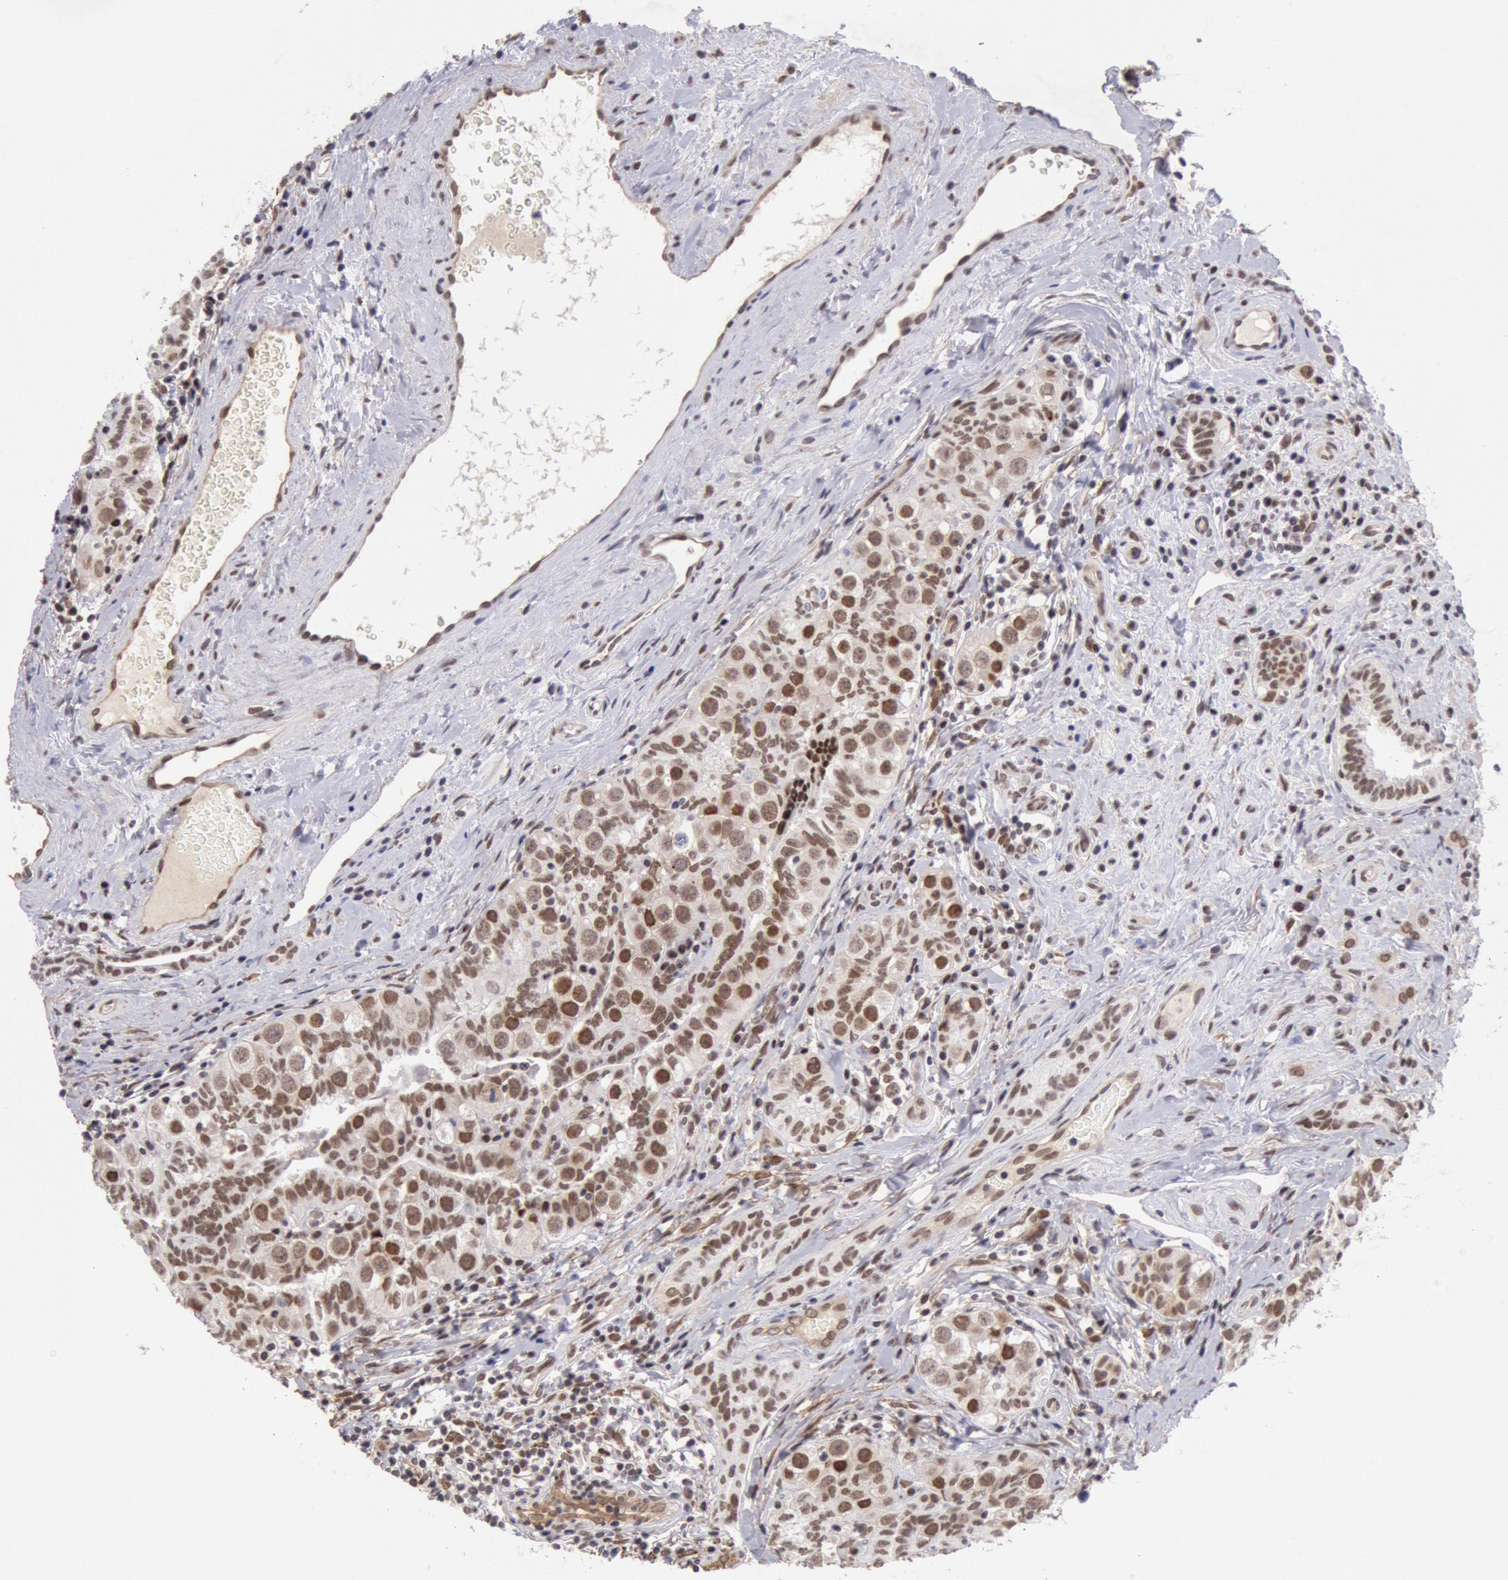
{"staining": {"intensity": "moderate", "quantity": ">75%", "location": "nuclear"}, "tissue": "testis cancer", "cell_type": "Tumor cells", "image_type": "cancer", "snomed": [{"axis": "morphology", "description": "Seminoma, NOS"}, {"axis": "topography", "description": "Testis"}], "caption": "Tumor cells display medium levels of moderate nuclear staining in about >75% of cells in human testis cancer.", "gene": "CDKN2B", "patient": {"sex": "male", "age": 32}}